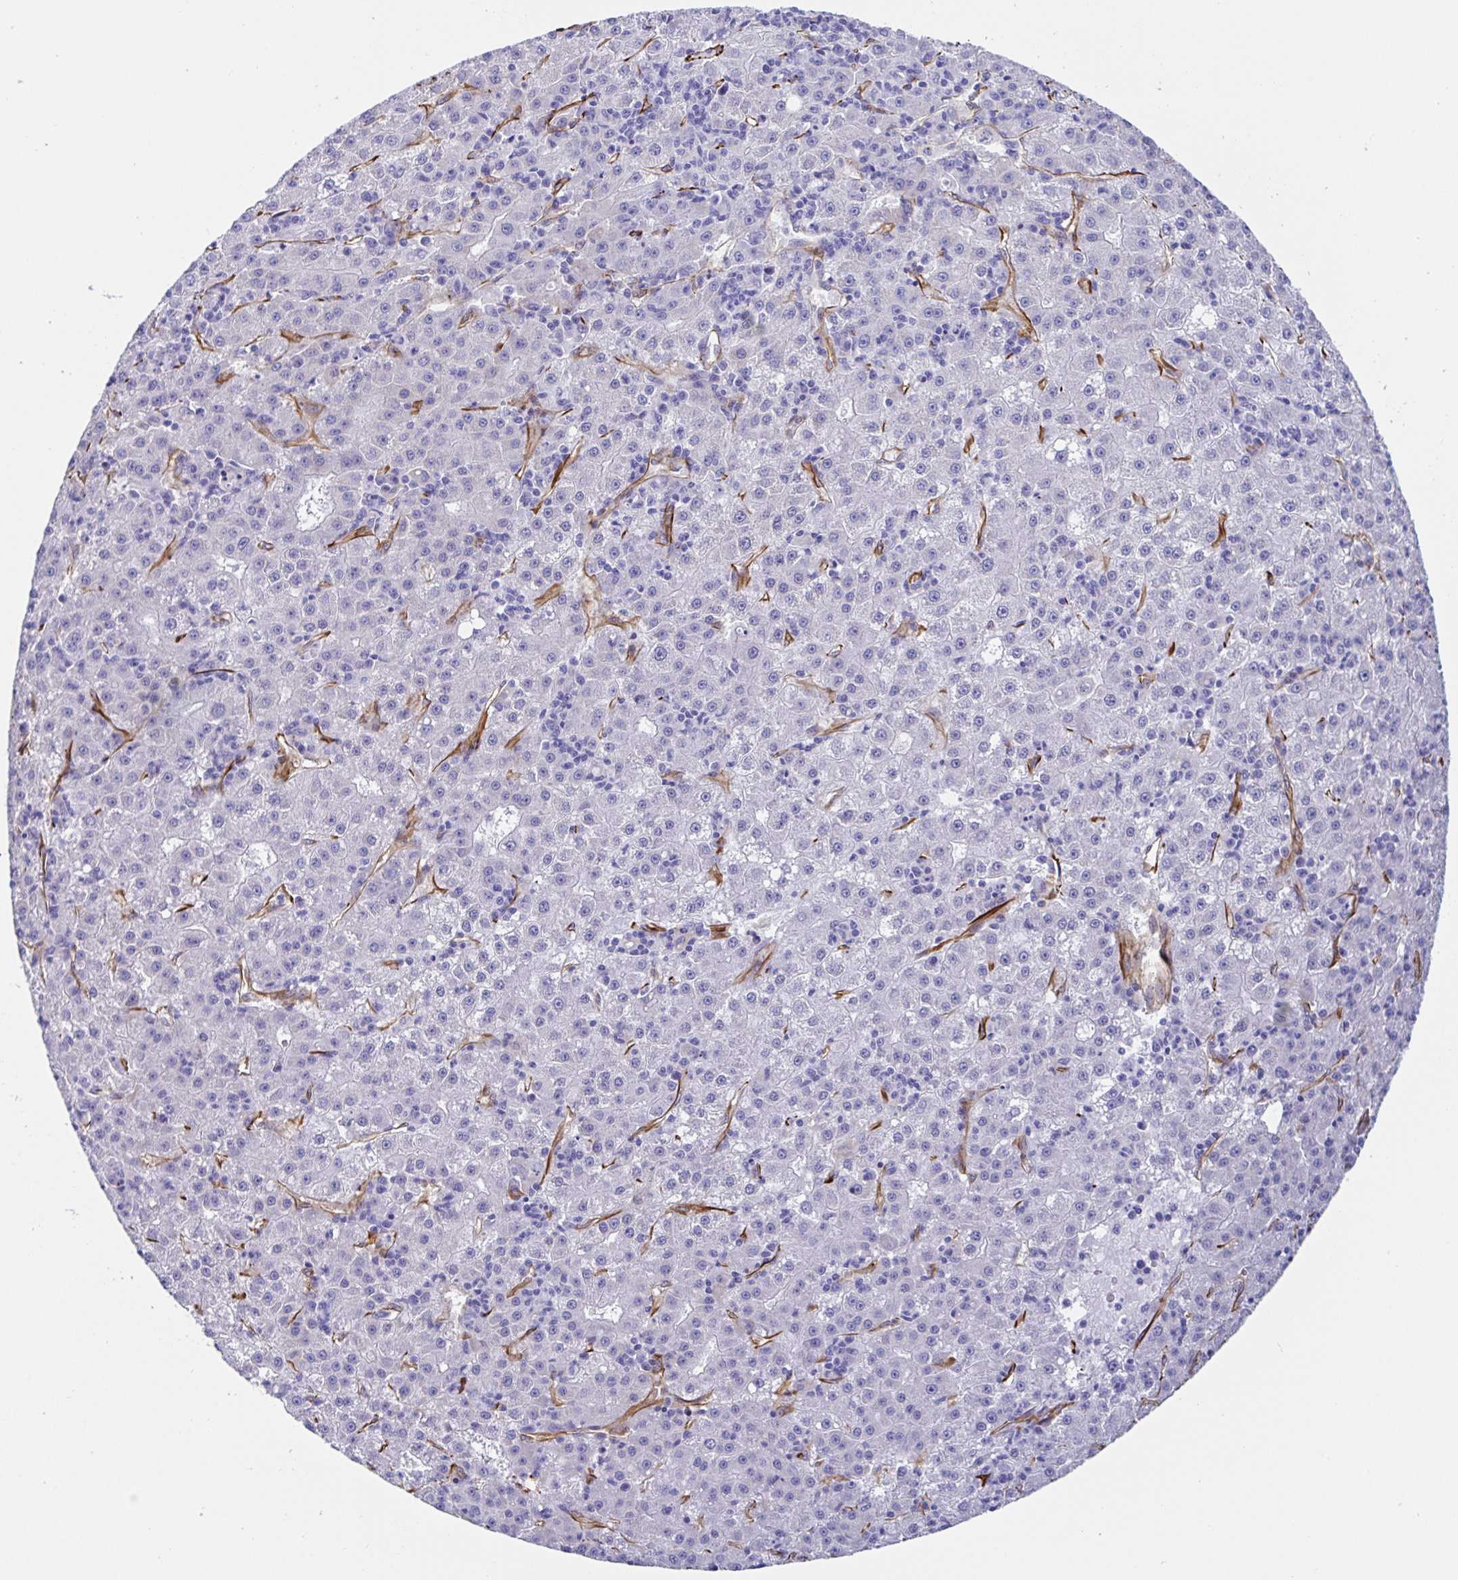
{"staining": {"intensity": "negative", "quantity": "none", "location": "none"}, "tissue": "liver cancer", "cell_type": "Tumor cells", "image_type": "cancer", "snomed": [{"axis": "morphology", "description": "Carcinoma, Hepatocellular, NOS"}, {"axis": "topography", "description": "Liver"}], "caption": "Liver hepatocellular carcinoma was stained to show a protein in brown. There is no significant staining in tumor cells. The staining is performed using DAB (3,3'-diaminobenzidine) brown chromogen with nuclei counter-stained in using hematoxylin.", "gene": "DOCK1", "patient": {"sex": "male", "age": 76}}